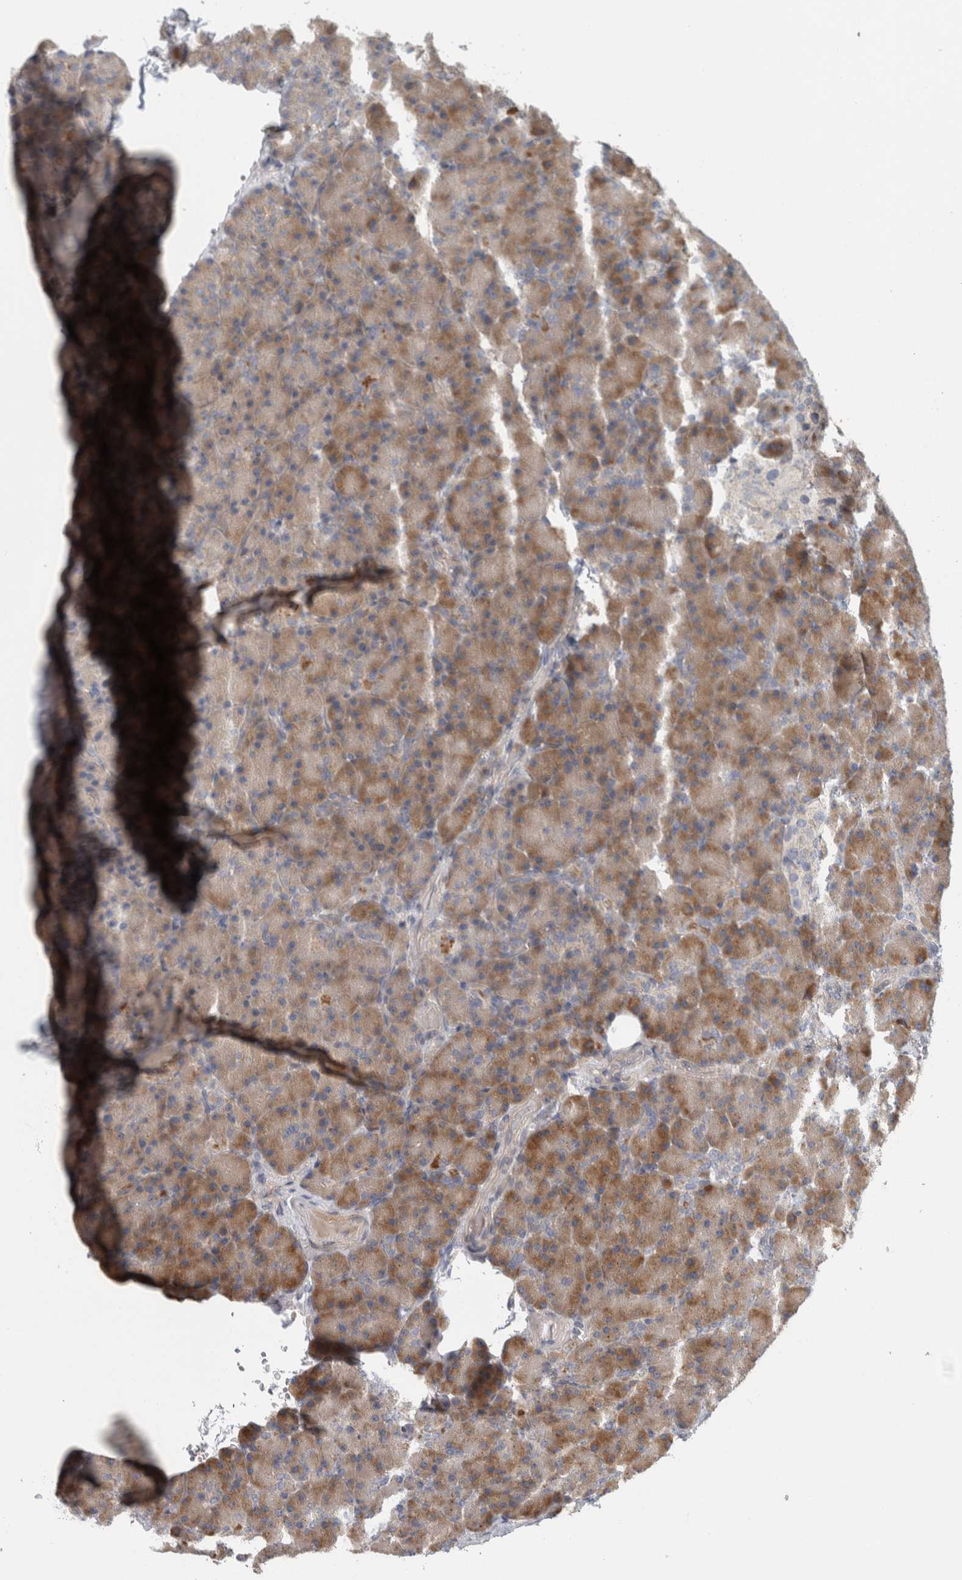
{"staining": {"intensity": "moderate", "quantity": ">75%", "location": "cytoplasmic/membranous"}, "tissue": "pancreas", "cell_type": "Exocrine glandular cells", "image_type": "normal", "snomed": [{"axis": "morphology", "description": "Normal tissue, NOS"}, {"axis": "topography", "description": "Pancreas"}], "caption": "Protein expression analysis of benign pancreas demonstrates moderate cytoplasmic/membranous expression in approximately >75% of exocrine glandular cells.", "gene": "ZNF804B", "patient": {"sex": "female", "age": 43}}